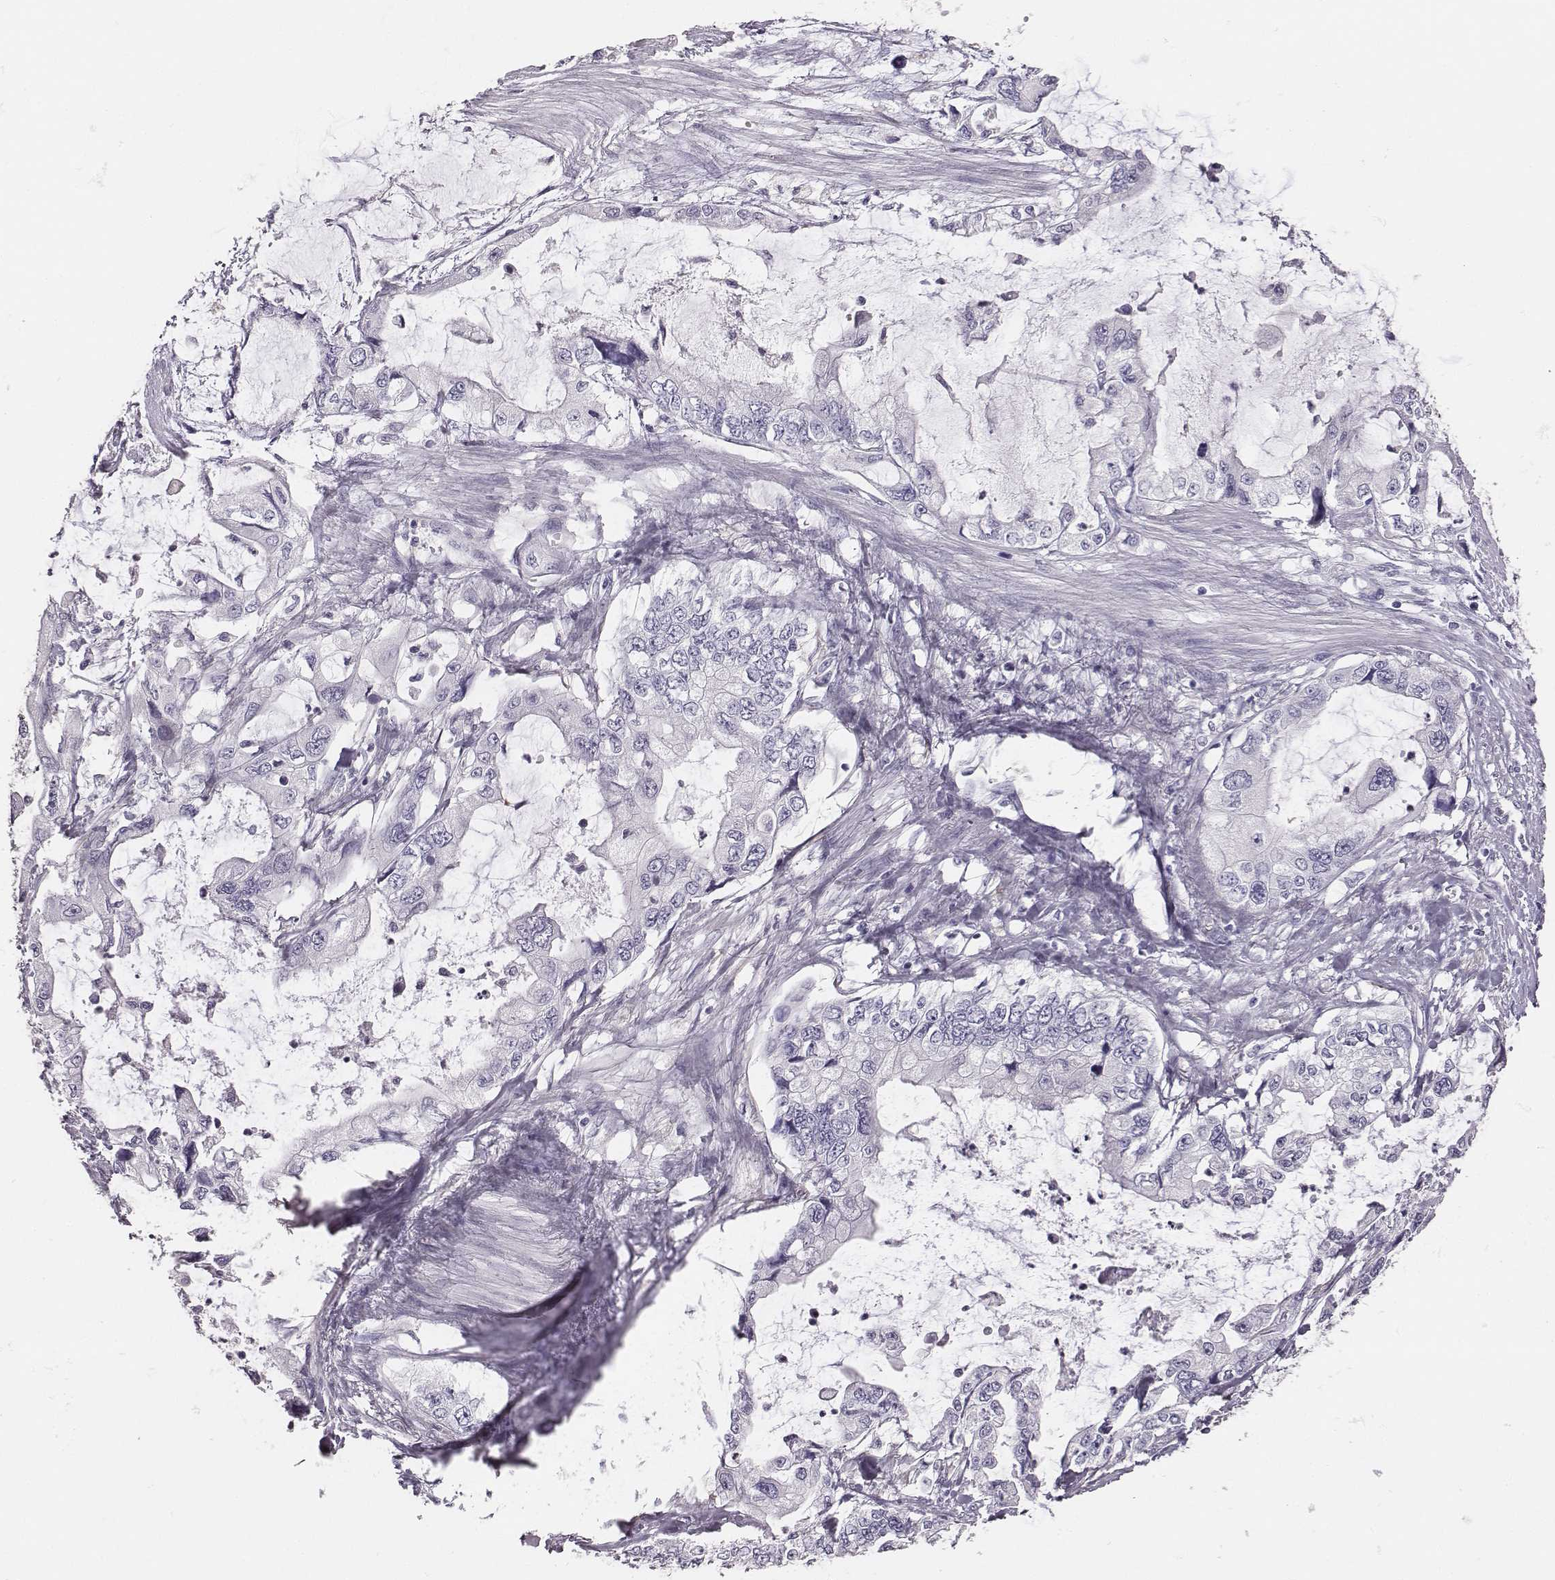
{"staining": {"intensity": "negative", "quantity": "none", "location": "none"}, "tissue": "stomach cancer", "cell_type": "Tumor cells", "image_type": "cancer", "snomed": [{"axis": "morphology", "description": "Adenocarcinoma, NOS"}, {"axis": "topography", "description": "Pancreas"}, {"axis": "topography", "description": "Stomach, upper"}, {"axis": "topography", "description": "Stomach"}], "caption": "Stomach adenocarcinoma was stained to show a protein in brown. There is no significant positivity in tumor cells.", "gene": "GUCA1A", "patient": {"sex": "male", "age": 77}}